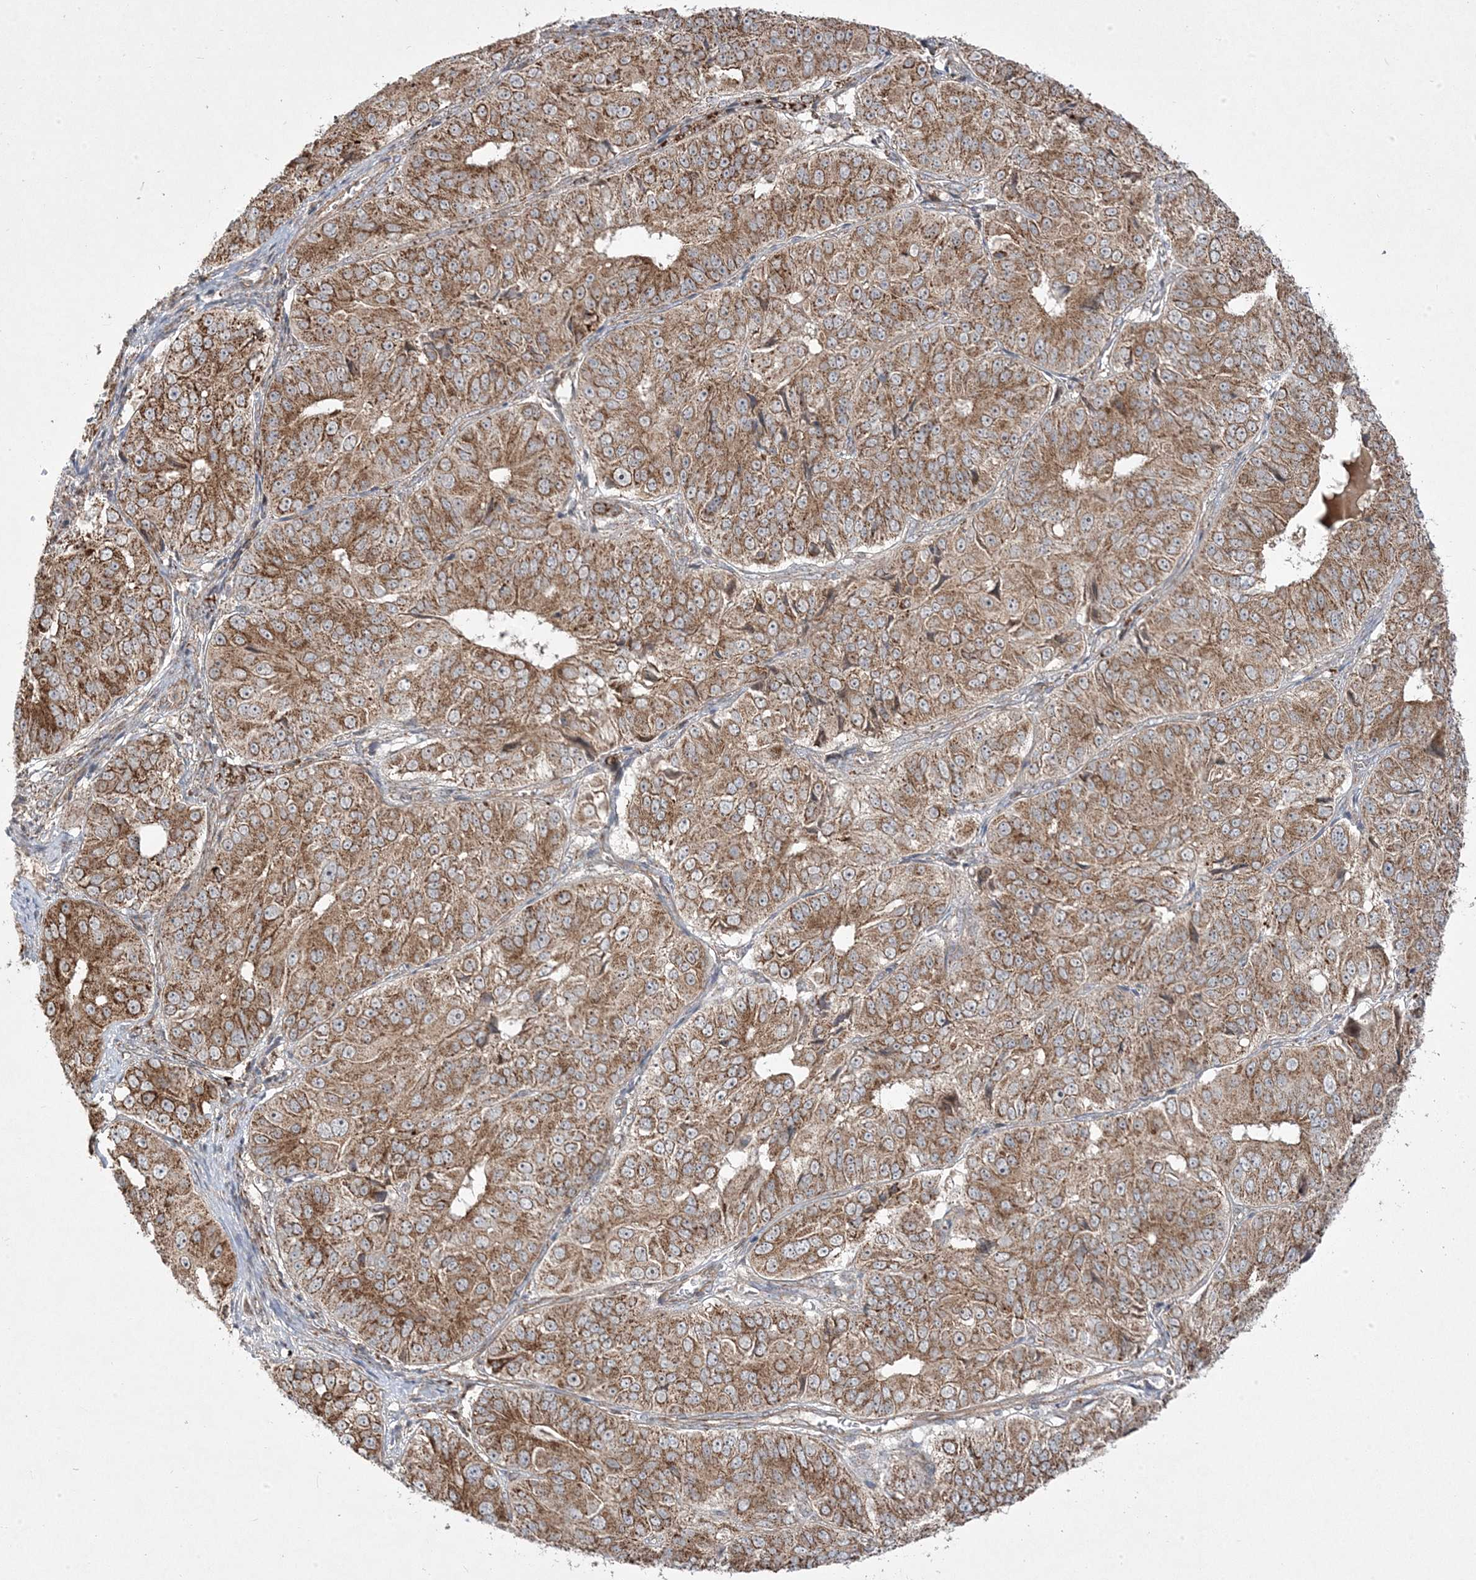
{"staining": {"intensity": "moderate", "quantity": ">75%", "location": "cytoplasmic/membranous"}, "tissue": "ovarian cancer", "cell_type": "Tumor cells", "image_type": "cancer", "snomed": [{"axis": "morphology", "description": "Carcinoma, endometroid"}, {"axis": "topography", "description": "Ovary"}], "caption": "Ovarian cancer (endometroid carcinoma) stained with a protein marker reveals moderate staining in tumor cells.", "gene": "CLUAP1", "patient": {"sex": "female", "age": 51}}